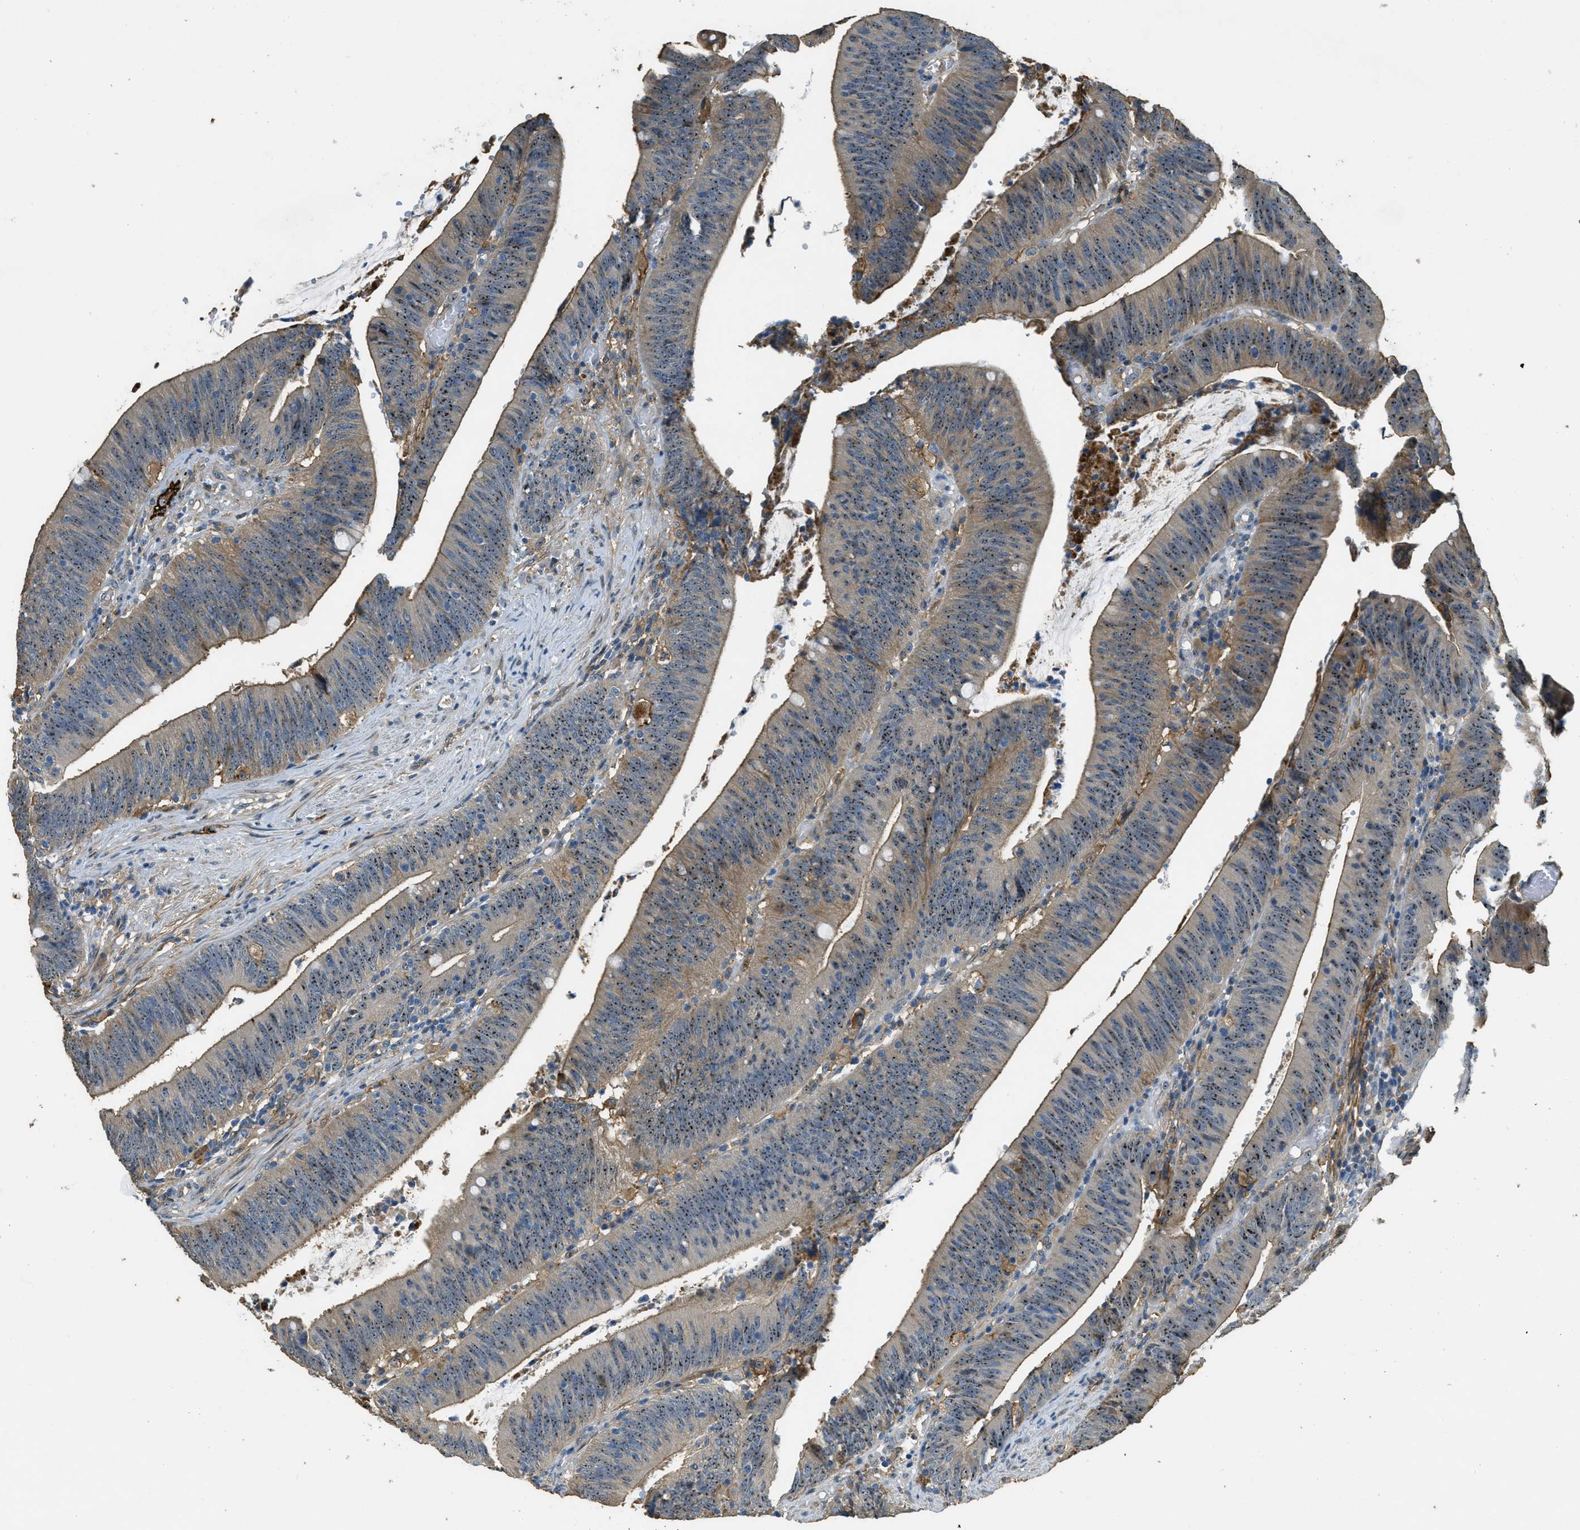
{"staining": {"intensity": "moderate", "quantity": ">75%", "location": "cytoplasmic/membranous,nuclear"}, "tissue": "colorectal cancer", "cell_type": "Tumor cells", "image_type": "cancer", "snomed": [{"axis": "morphology", "description": "Normal tissue, NOS"}, {"axis": "morphology", "description": "Adenocarcinoma, NOS"}, {"axis": "topography", "description": "Rectum"}], "caption": "Human colorectal adenocarcinoma stained for a protein (brown) displays moderate cytoplasmic/membranous and nuclear positive expression in about >75% of tumor cells.", "gene": "OSMR", "patient": {"sex": "female", "age": 66}}